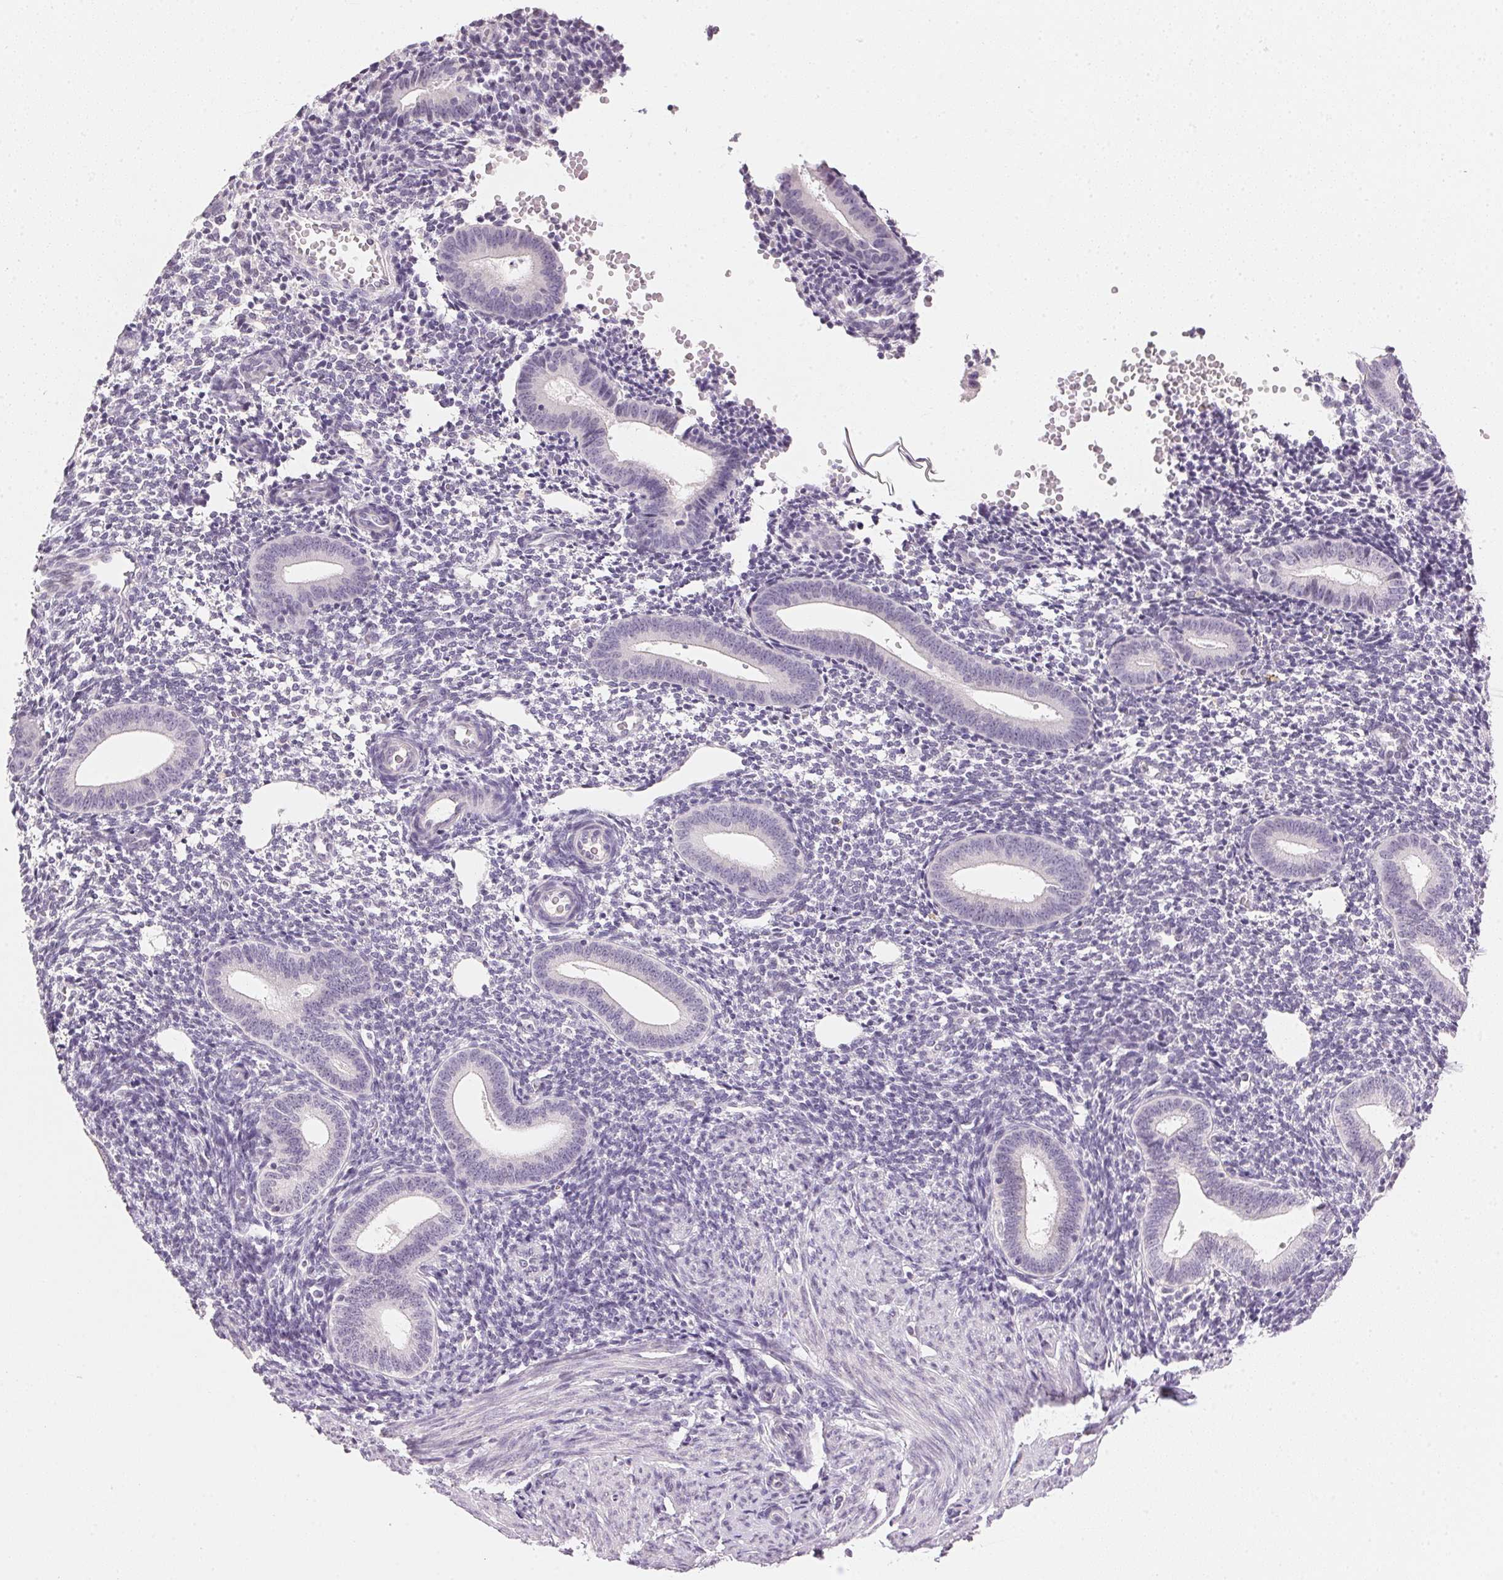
{"staining": {"intensity": "negative", "quantity": "none", "location": "none"}, "tissue": "endometrium", "cell_type": "Cells in endometrial stroma", "image_type": "normal", "snomed": [{"axis": "morphology", "description": "Normal tissue, NOS"}, {"axis": "topography", "description": "Endometrium"}], "caption": "Immunohistochemistry of normal endometrium exhibits no expression in cells in endometrial stroma. (IHC, brightfield microscopy, high magnification).", "gene": "IGFBP1", "patient": {"sex": "female", "age": 40}}